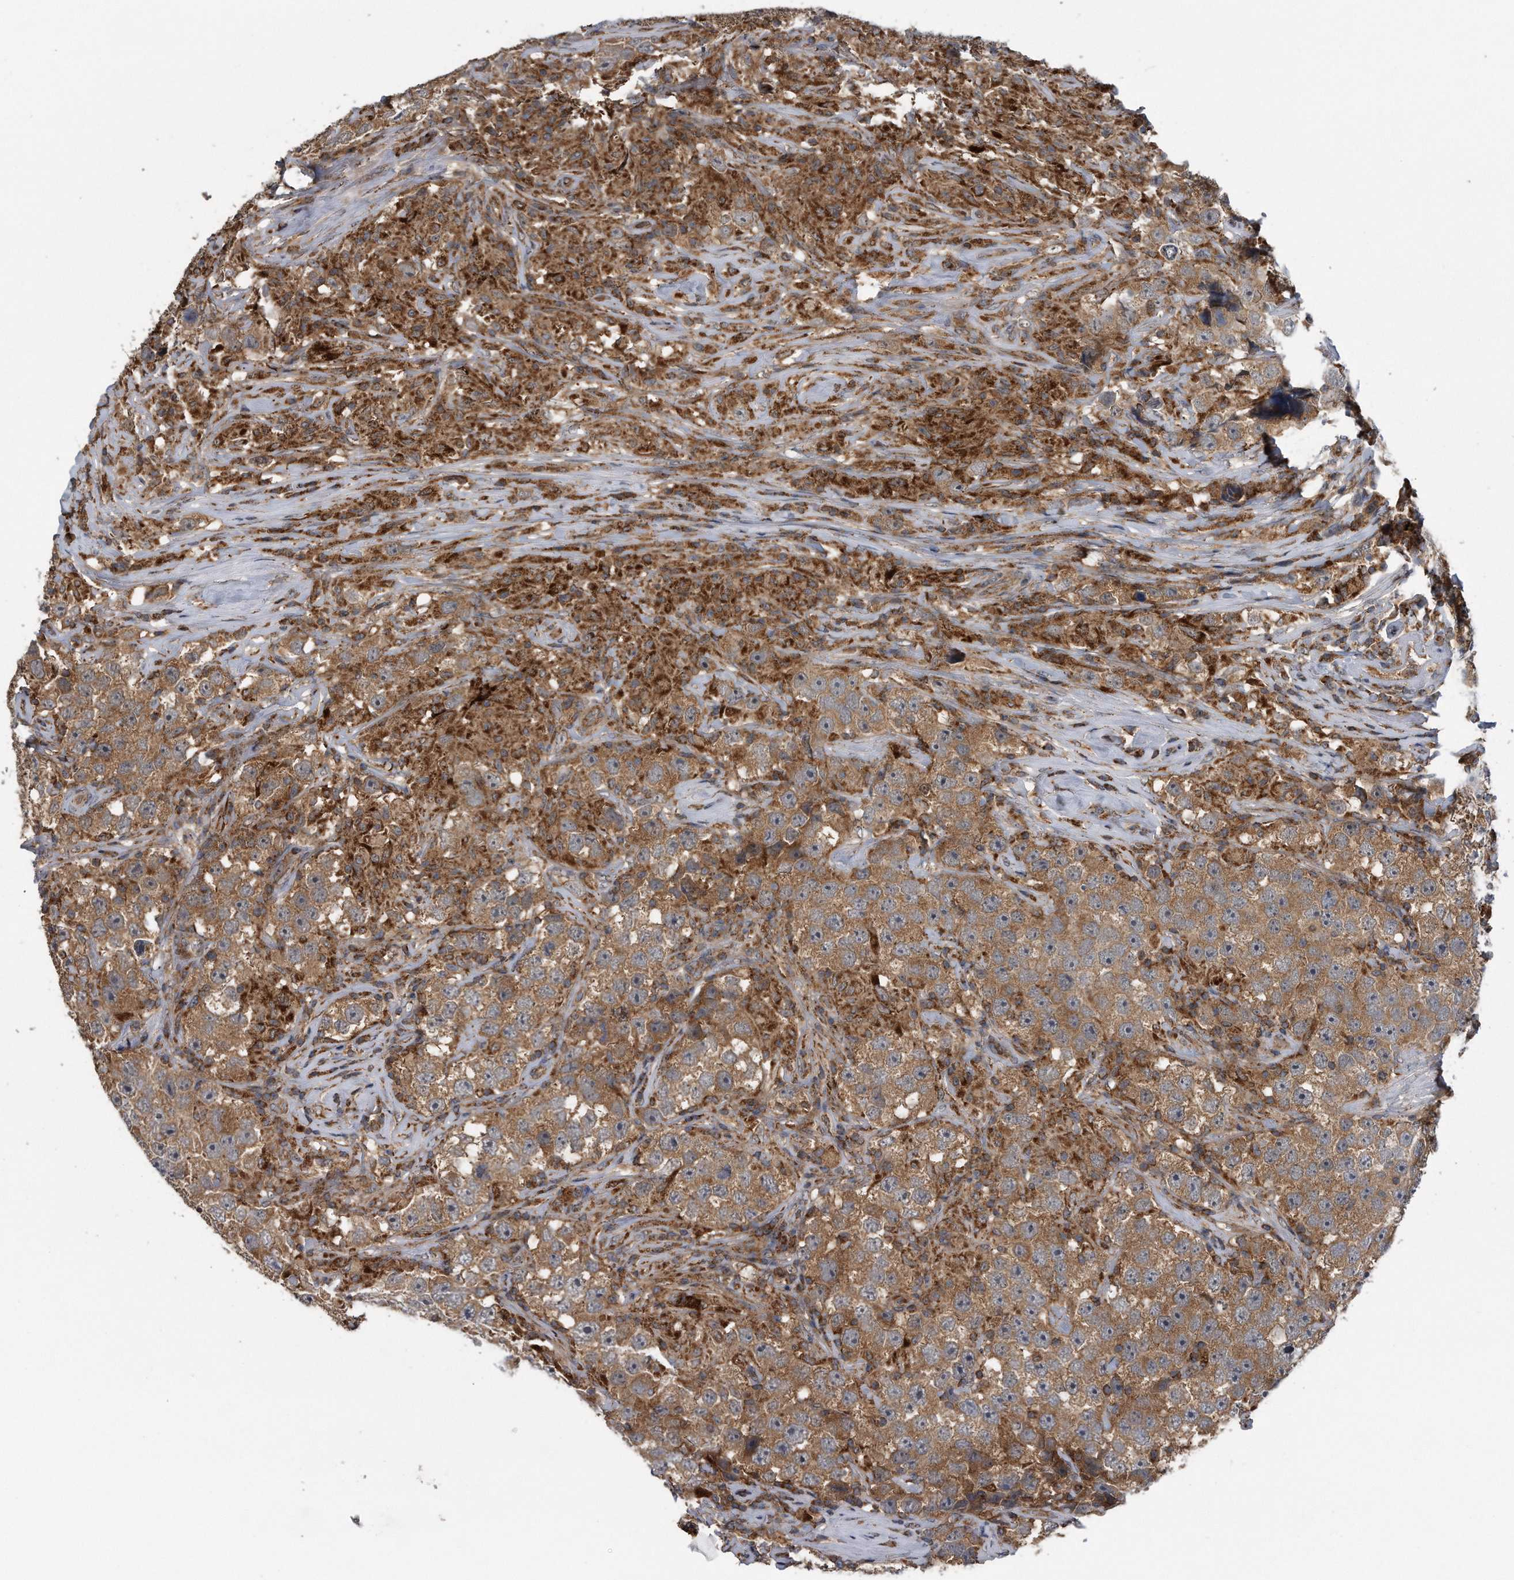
{"staining": {"intensity": "moderate", "quantity": ">75%", "location": "cytoplasmic/membranous"}, "tissue": "testis cancer", "cell_type": "Tumor cells", "image_type": "cancer", "snomed": [{"axis": "morphology", "description": "Seminoma, NOS"}, {"axis": "topography", "description": "Testis"}], "caption": "Immunohistochemical staining of human seminoma (testis) reveals medium levels of moderate cytoplasmic/membranous expression in about >75% of tumor cells. Using DAB (brown) and hematoxylin (blue) stains, captured at high magnification using brightfield microscopy.", "gene": "ALPK2", "patient": {"sex": "male", "age": 49}}